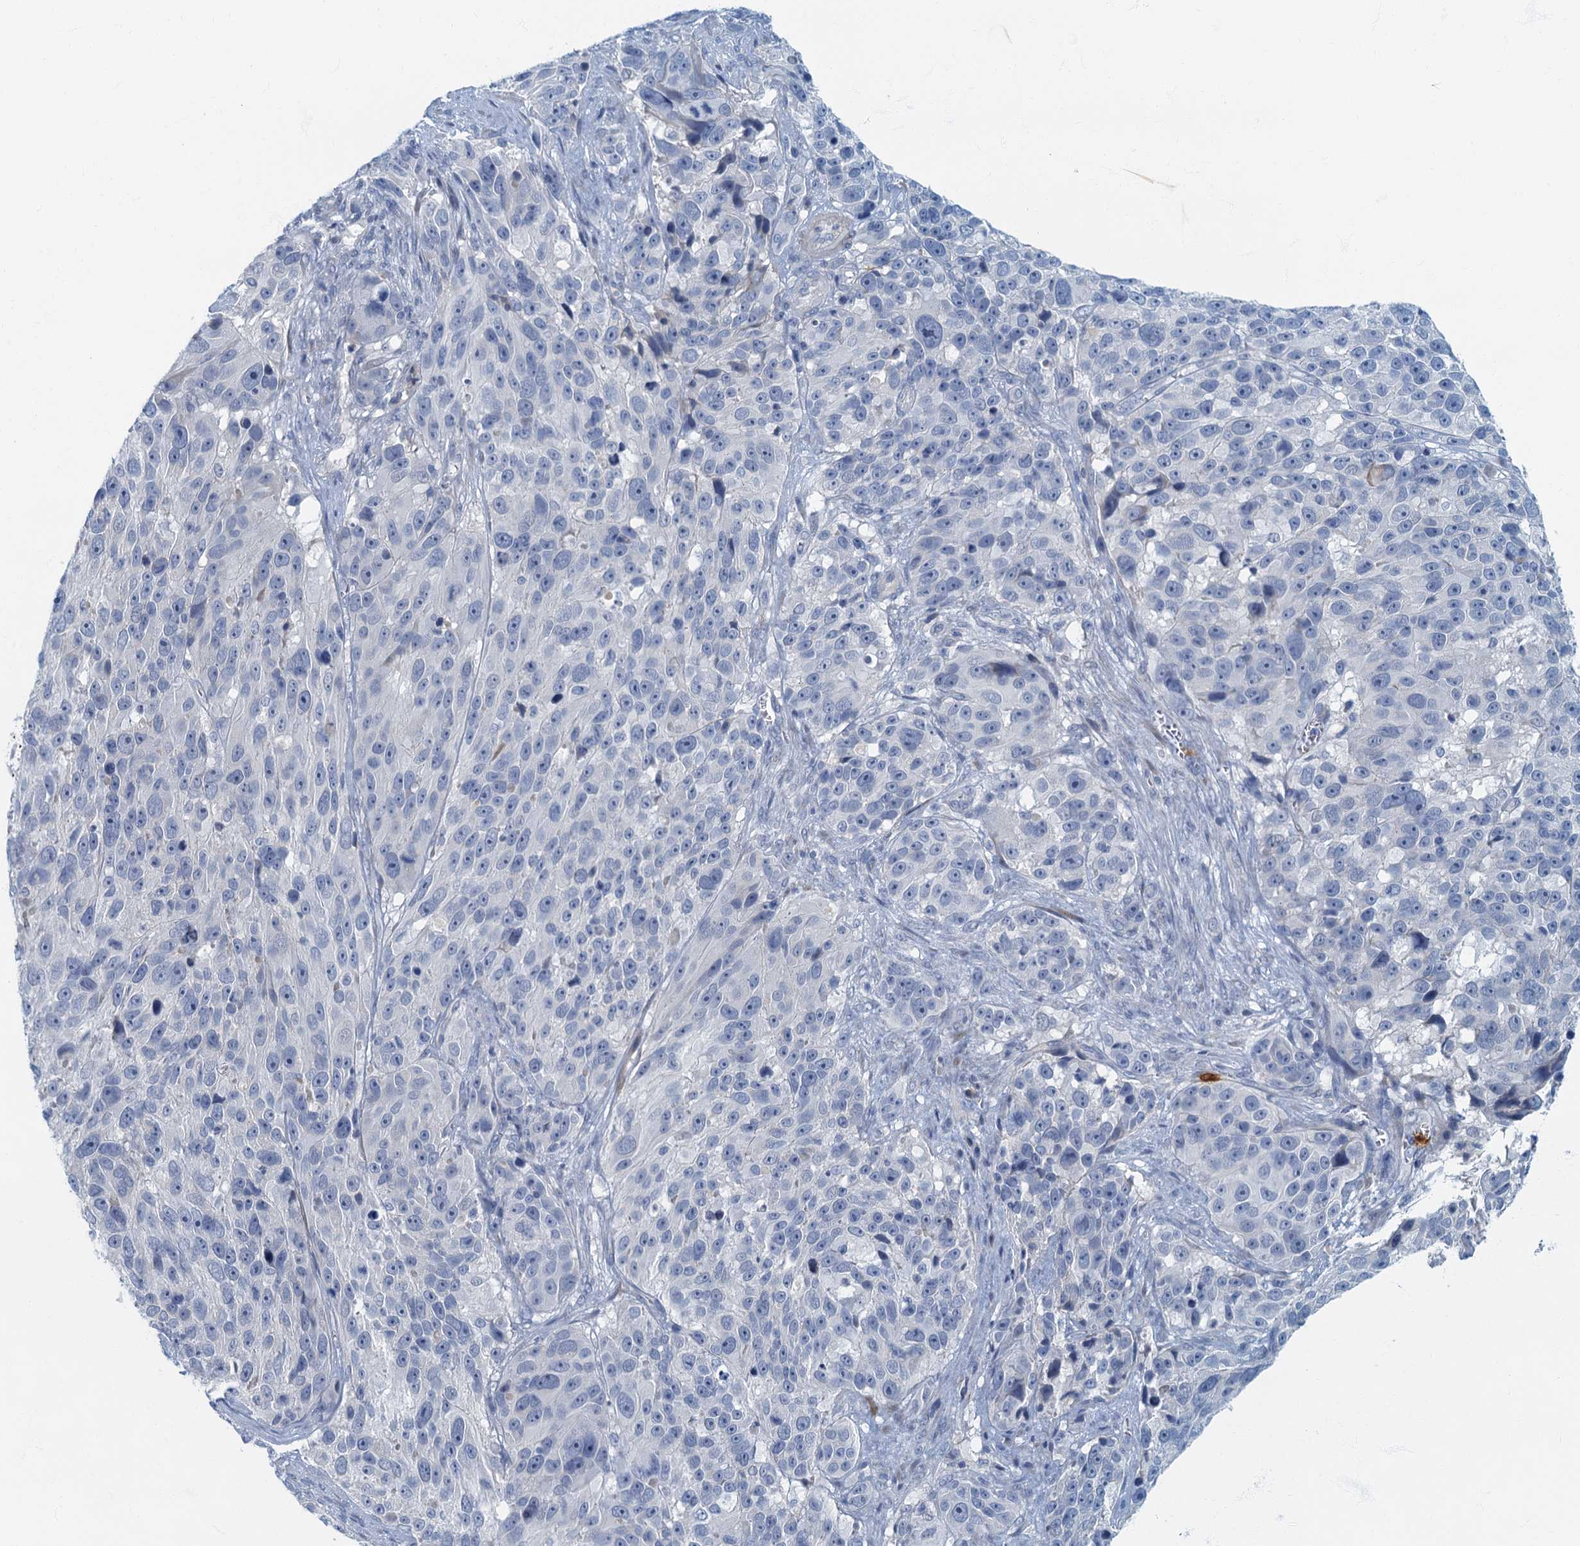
{"staining": {"intensity": "negative", "quantity": "none", "location": "none"}, "tissue": "melanoma", "cell_type": "Tumor cells", "image_type": "cancer", "snomed": [{"axis": "morphology", "description": "Malignant melanoma, NOS"}, {"axis": "topography", "description": "Skin"}], "caption": "Tumor cells are negative for protein expression in human melanoma.", "gene": "ANKDD1A", "patient": {"sex": "male", "age": 84}}